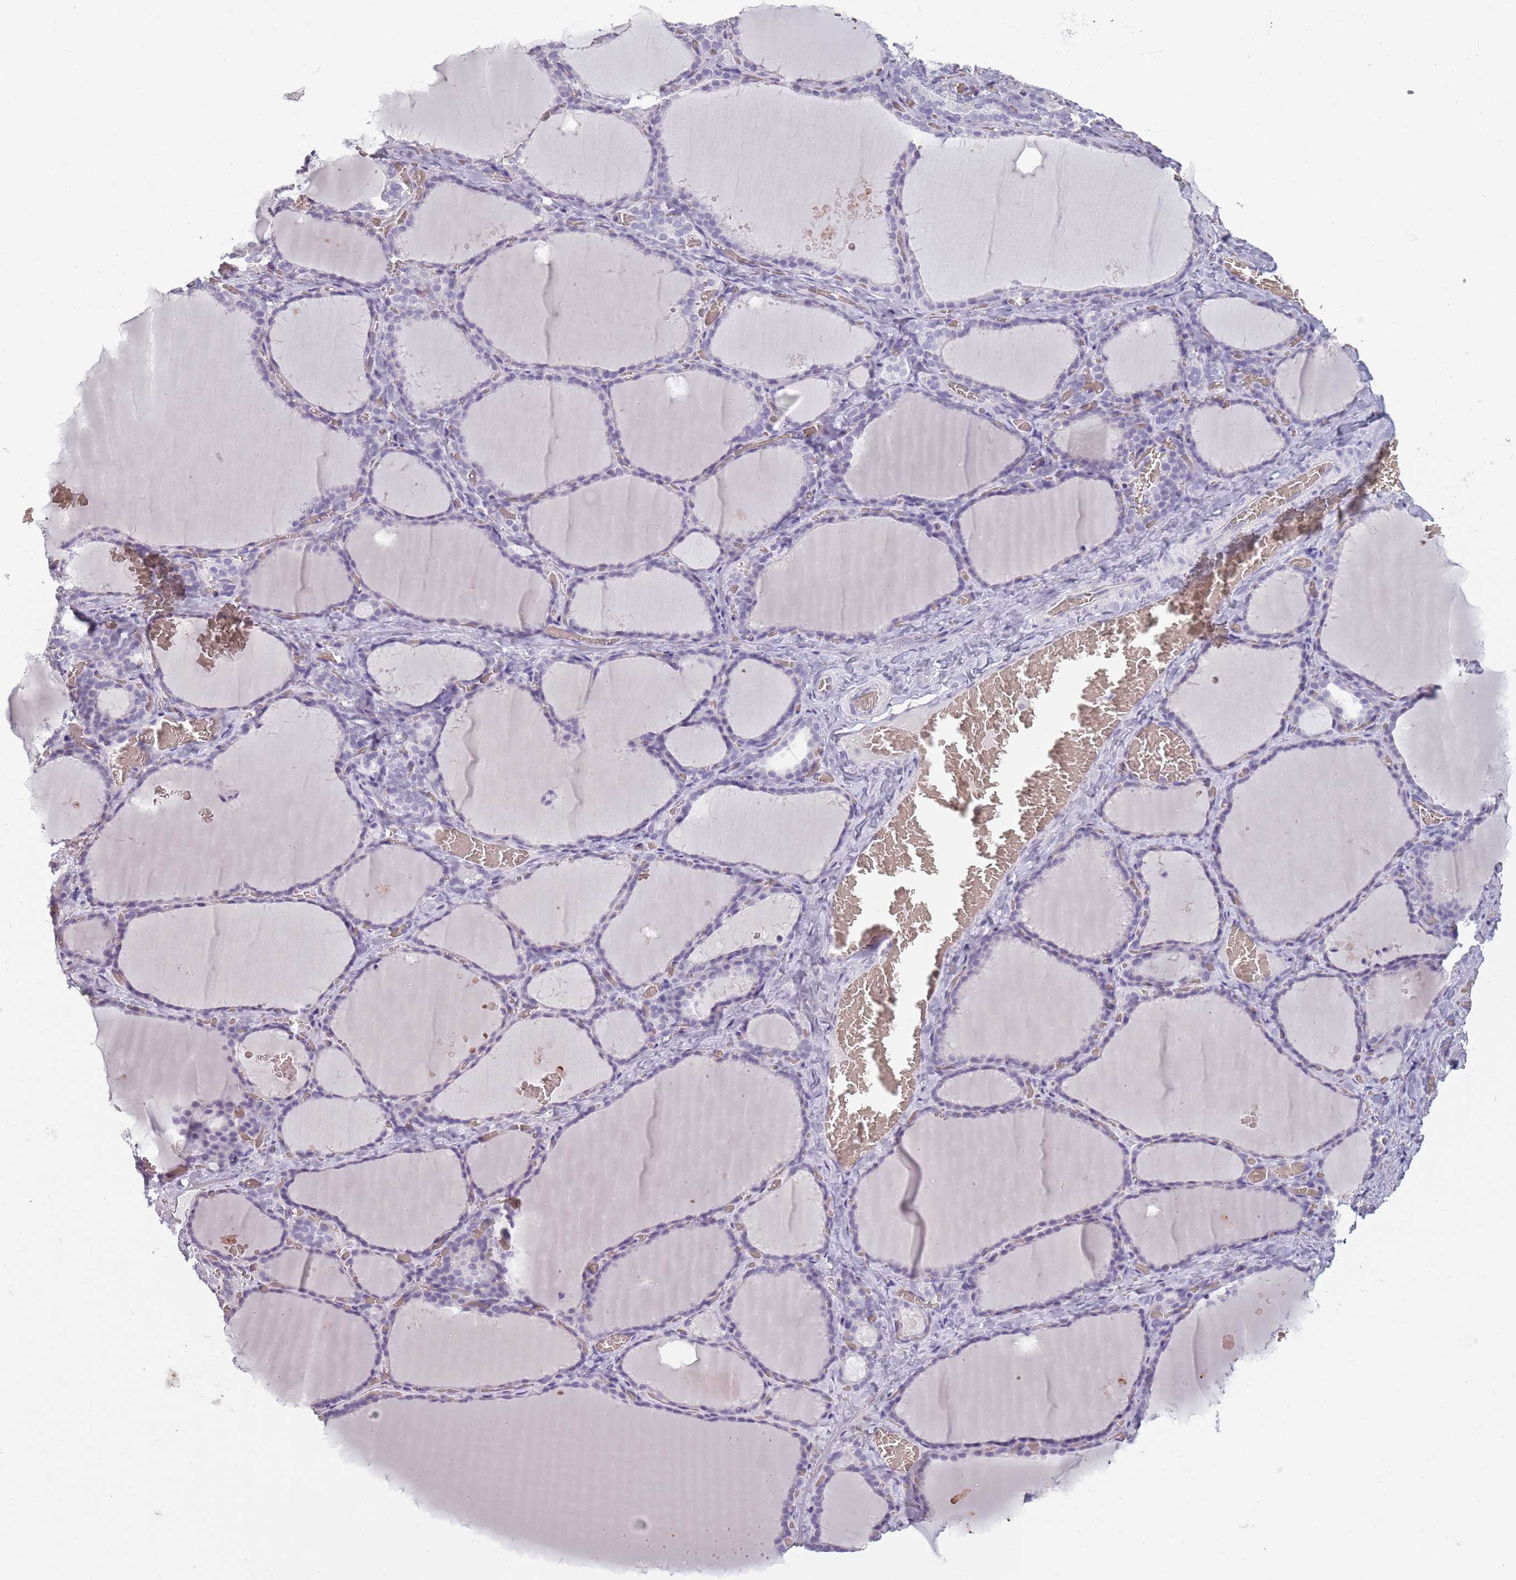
{"staining": {"intensity": "negative", "quantity": "none", "location": "none"}, "tissue": "thyroid gland", "cell_type": "Glandular cells", "image_type": "normal", "snomed": [{"axis": "morphology", "description": "Normal tissue, NOS"}, {"axis": "topography", "description": "Thyroid gland"}], "caption": "Immunohistochemical staining of unremarkable human thyroid gland exhibits no significant expression in glandular cells.", "gene": "PIEZO1", "patient": {"sex": "female", "age": 39}}